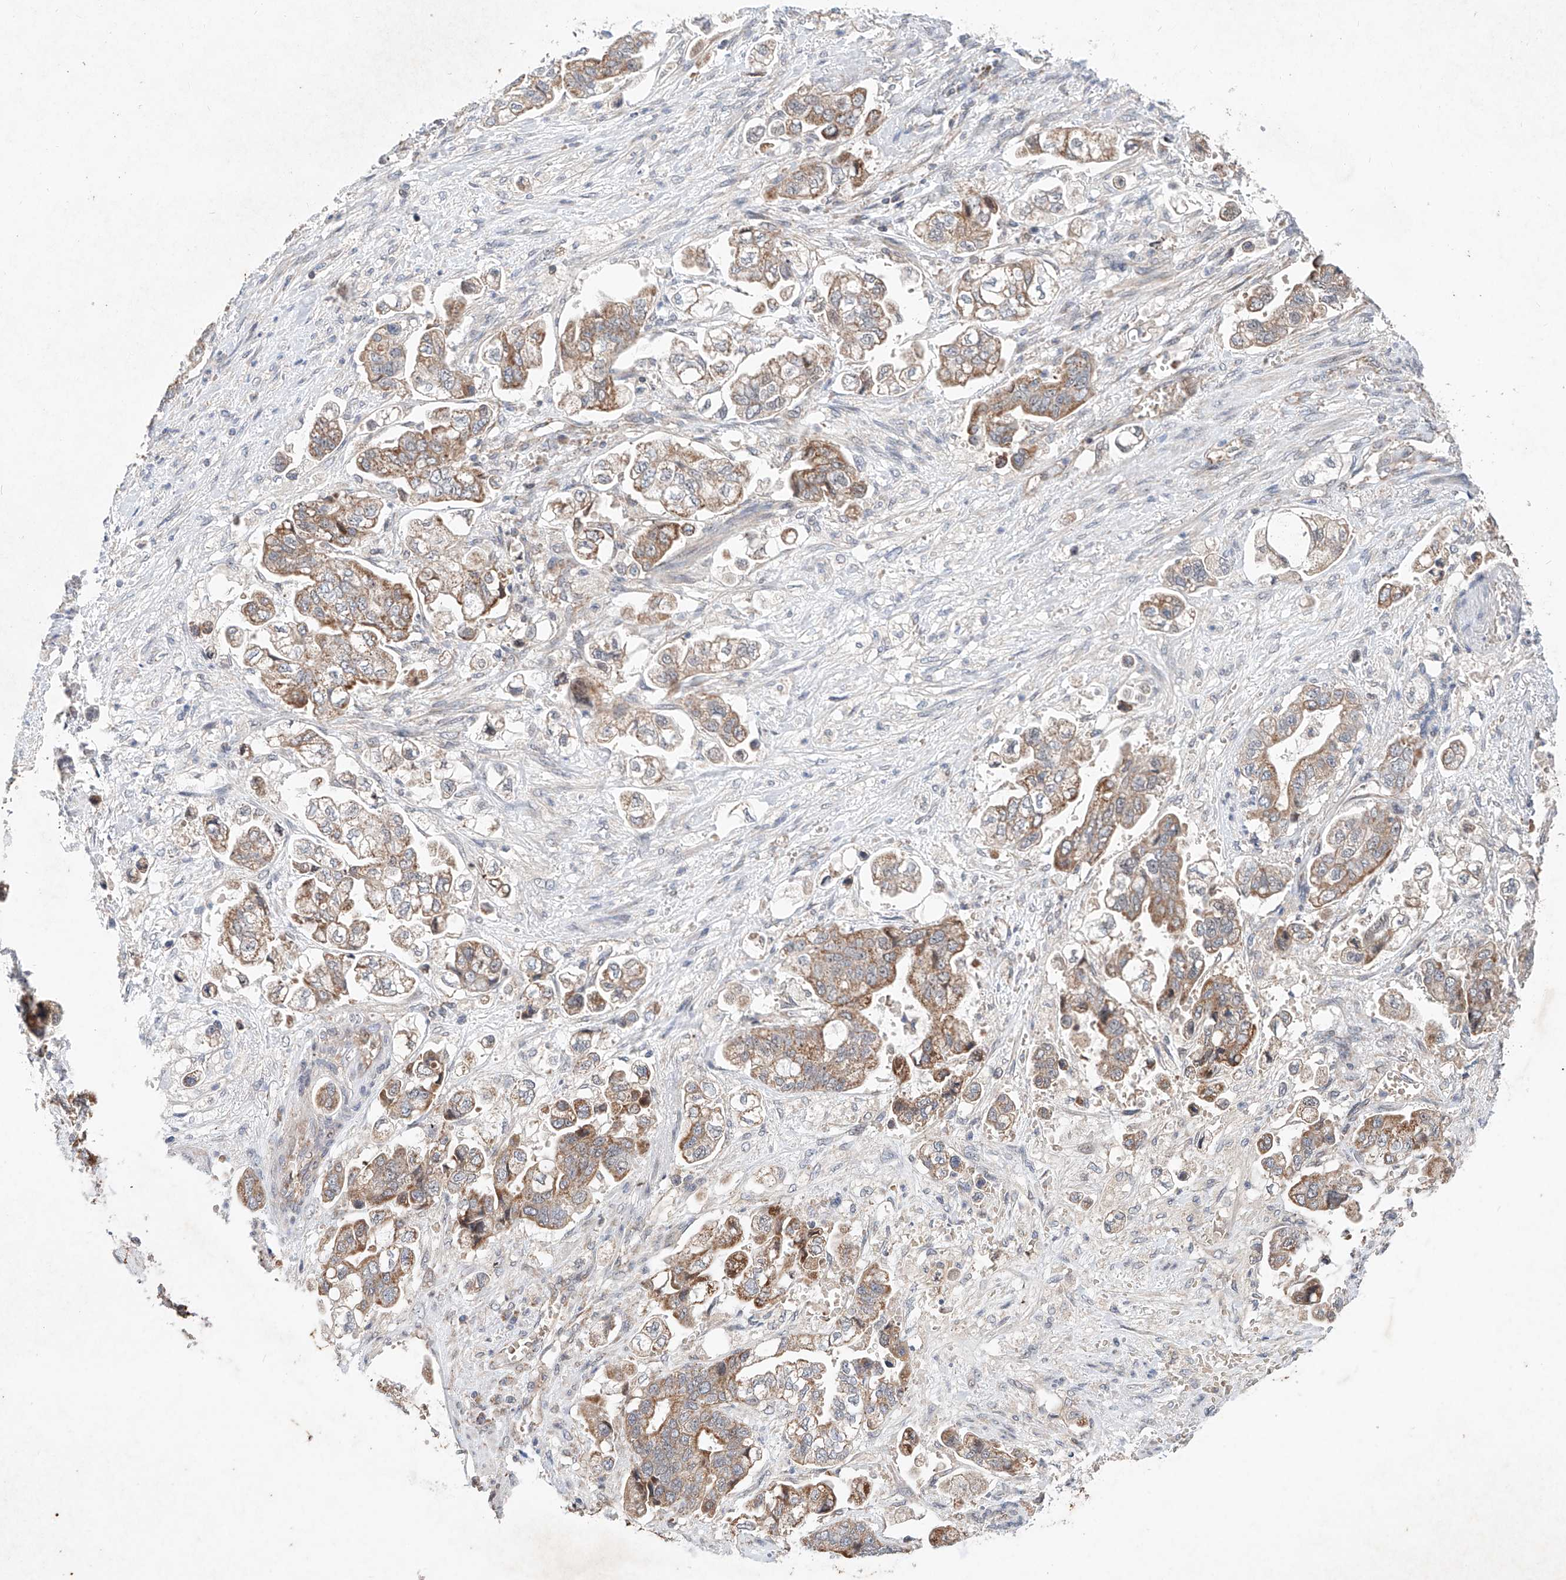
{"staining": {"intensity": "moderate", "quantity": "25%-75%", "location": "cytoplasmic/membranous"}, "tissue": "stomach cancer", "cell_type": "Tumor cells", "image_type": "cancer", "snomed": [{"axis": "morphology", "description": "Normal tissue, NOS"}, {"axis": "morphology", "description": "Adenocarcinoma, NOS"}, {"axis": "topography", "description": "Stomach"}], "caption": "Immunohistochemistry (DAB (3,3'-diaminobenzidine)) staining of human adenocarcinoma (stomach) demonstrates moderate cytoplasmic/membranous protein staining in approximately 25%-75% of tumor cells.", "gene": "FASTK", "patient": {"sex": "male", "age": 62}}